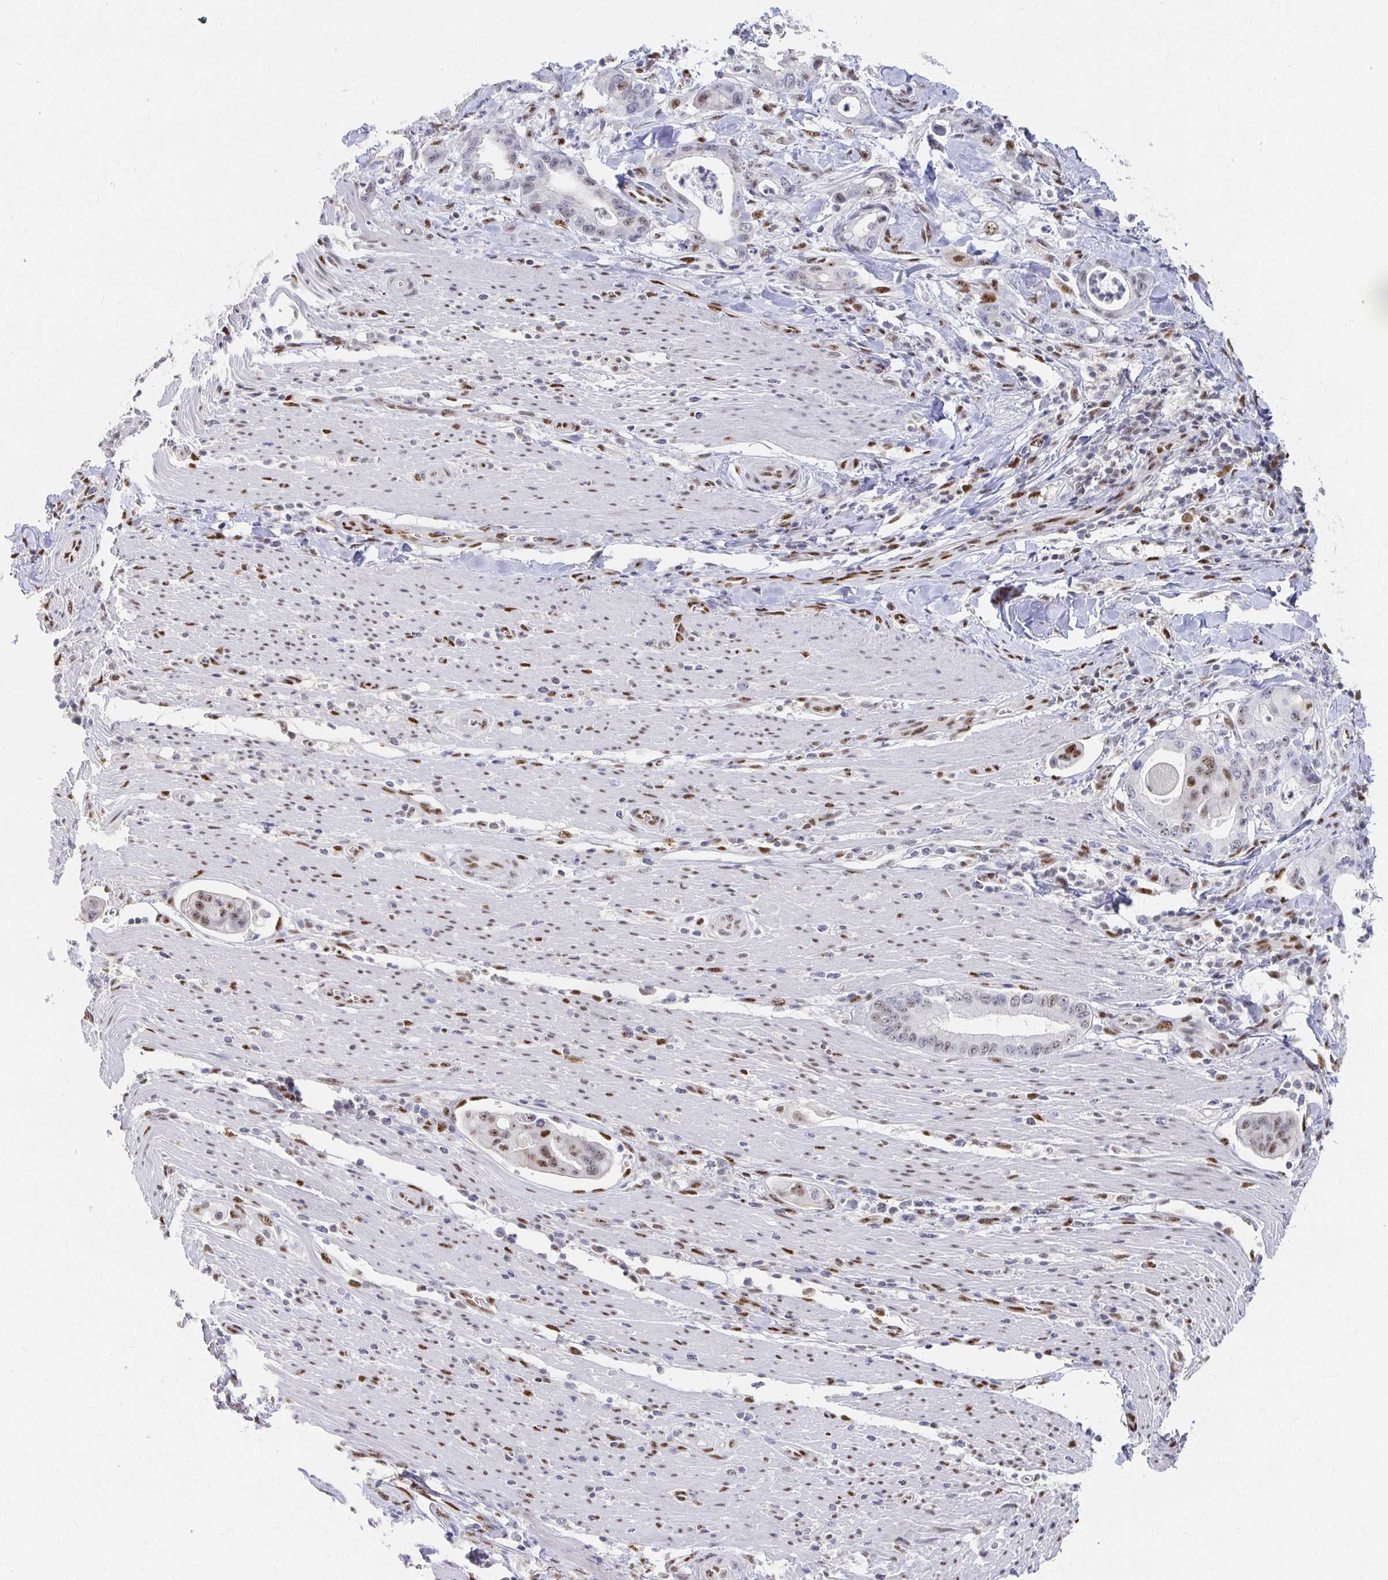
{"staining": {"intensity": "moderate", "quantity": "25%-75%", "location": "nuclear"}, "tissue": "pancreatic cancer", "cell_type": "Tumor cells", "image_type": "cancer", "snomed": [{"axis": "morphology", "description": "Adenocarcinoma, NOS"}, {"axis": "topography", "description": "Pancreas"}], "caption": "Moderate nuclear expression is appreciated in approximately 25%-75% of tumor cells in adenocarcinoma (pancreatic).", "gene": "CLIC3", "patient": {"sex": "male", "age": 68}}